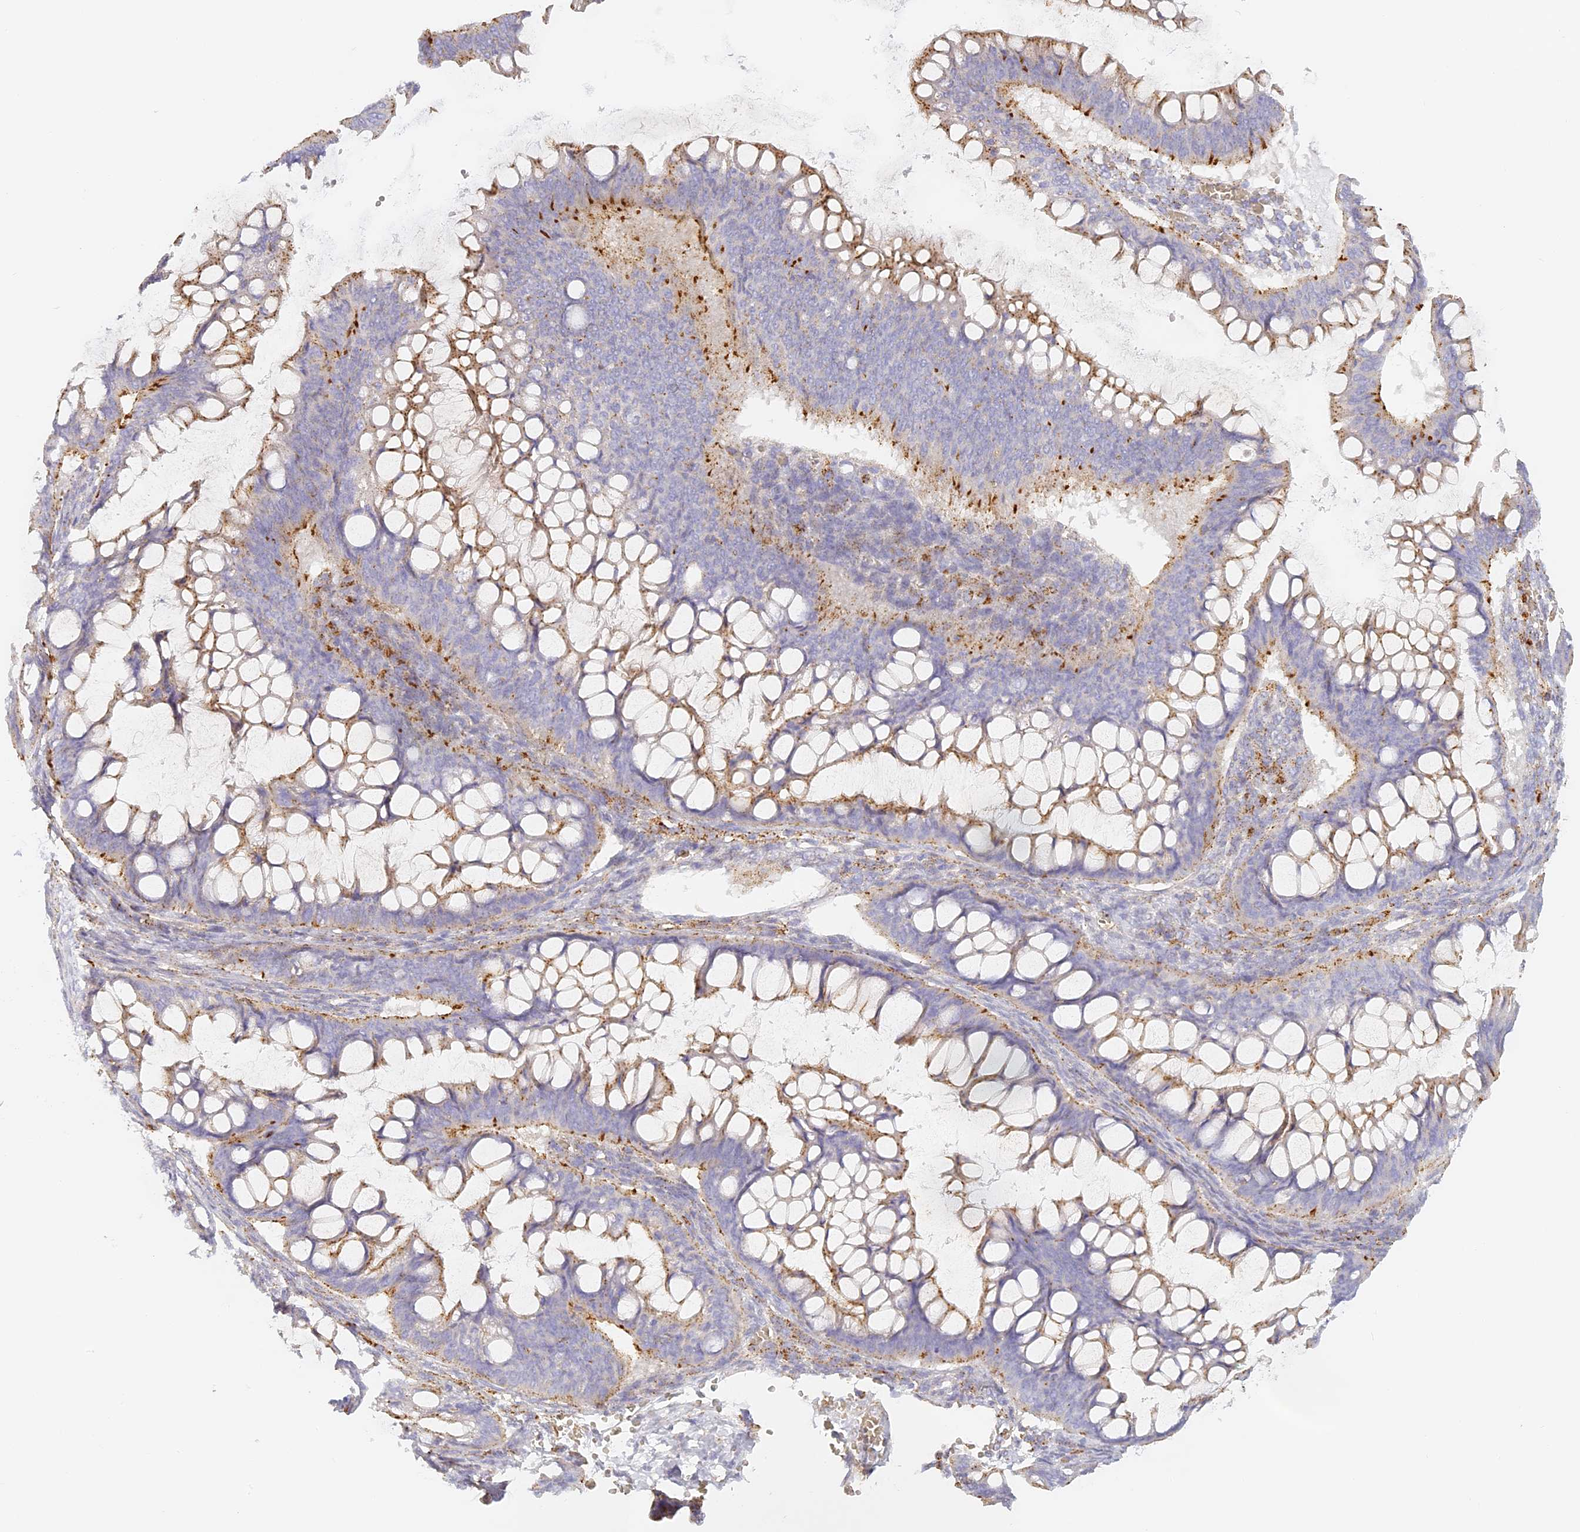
{"staining": {"intensity": "moderate", "quantity": "<25%", "location": "cytoplasmic/membranous"}, "tissue": "ovarian cancer", "cell_type": "Tumor cells", "image_type": "cancer", "snomed": [{"axis": "morphology", "description": "Cystadenocarcinoma, mucinous, NOS"}, {"axis": "topography", "description": "Ovary"}], "caption": "A histopathology image of ovarian cancer stained for a protein reveals moderate cytoplasmic/membranous brown staining in tumor cells. Immunohistochemistry stains the protein in brown and the nuclei are stained blue.", "gene": "LAMP2", "patient": {"sex": "female", "age": 73}}